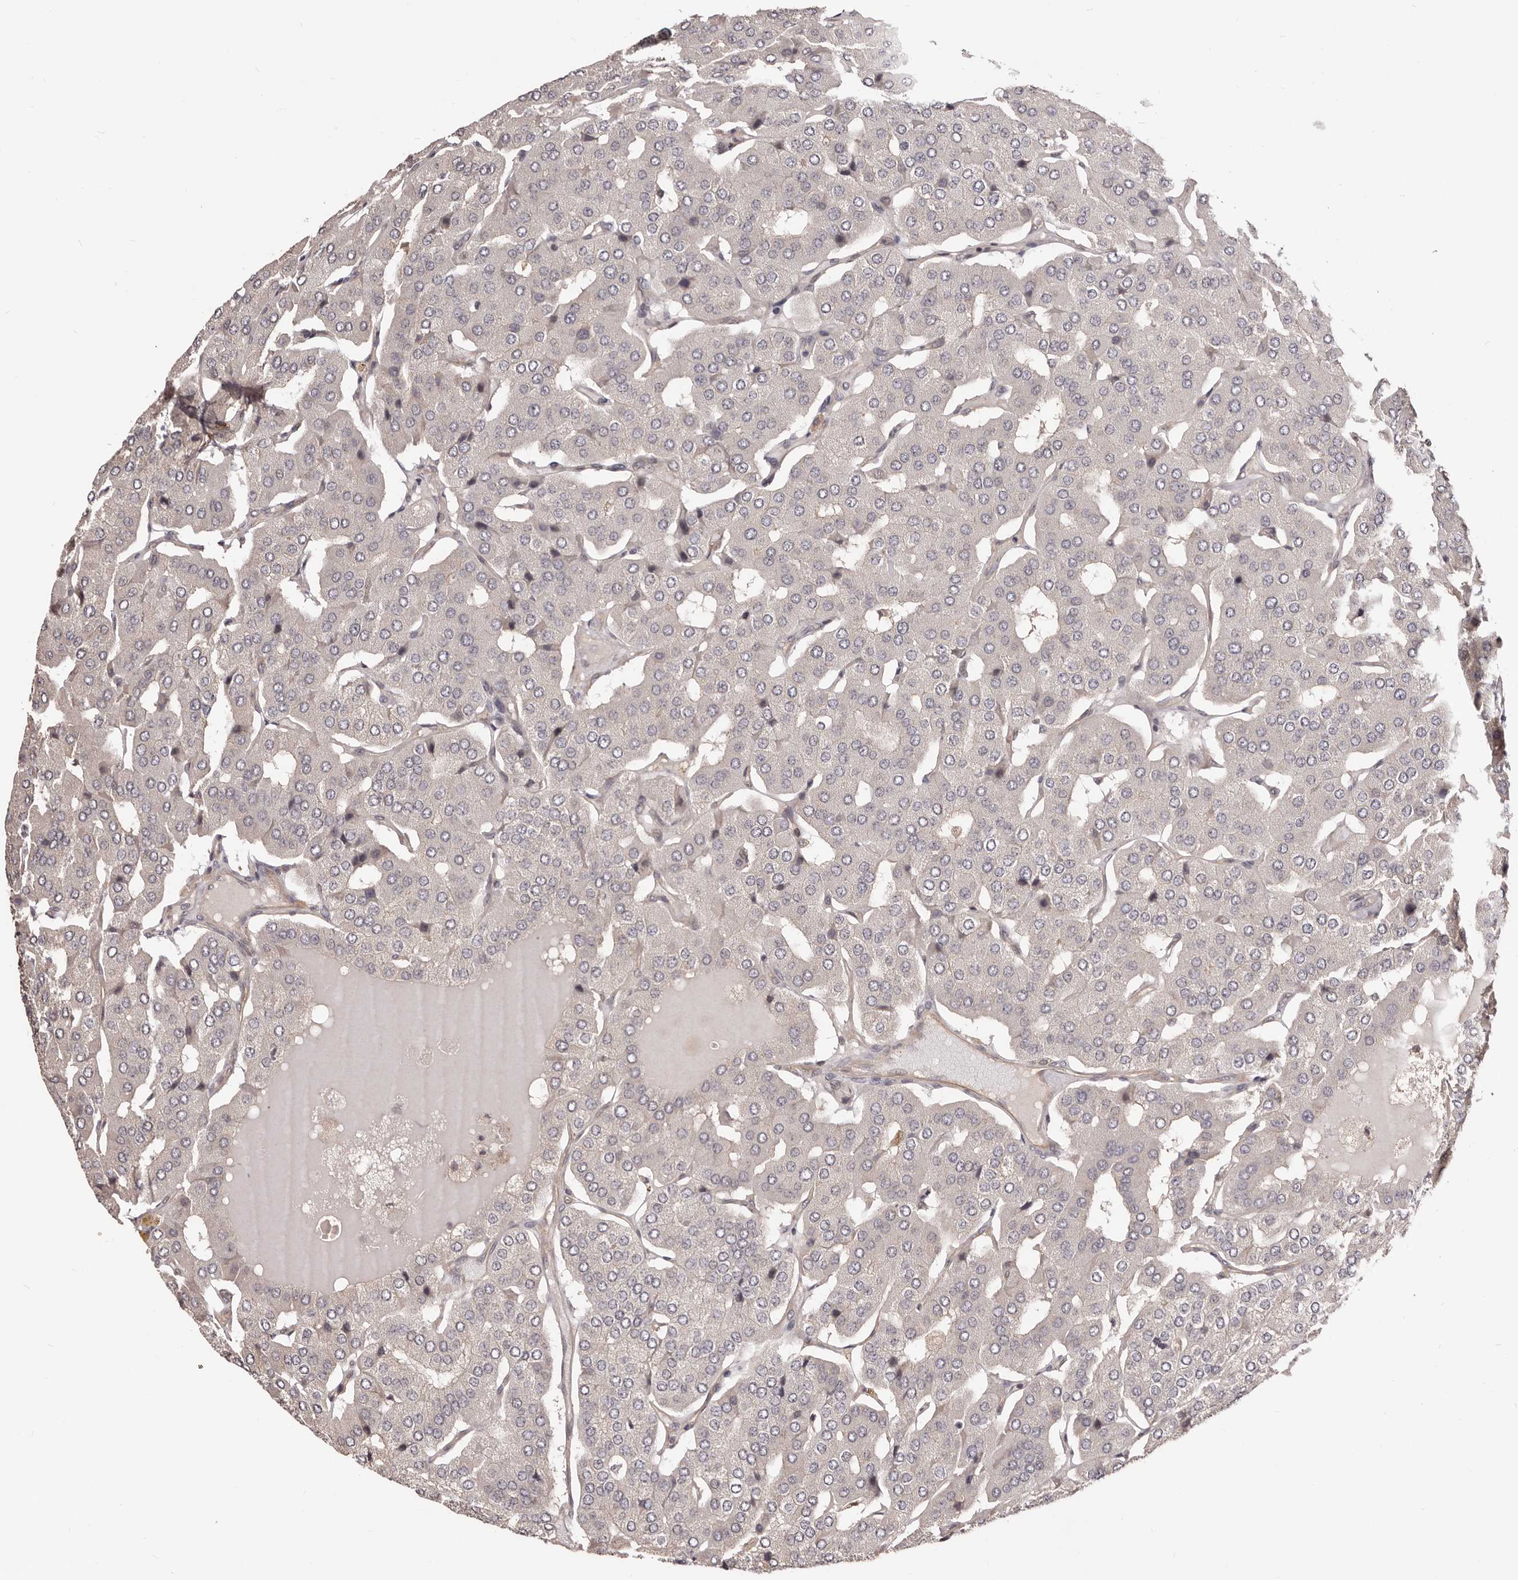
{"staining": {"intensity": "negative", "quantity": "none", "location": "none"}, "tissue": "parathyroid gland", "cell_type": "Glandular cells", "image_type": "normal", "snomed": [{"axis": "morphology", "description": "Normal tissue, NOS"}, {"axis": "morphology", "description": "Adenoma, NOS"}, {"axis": "topography", "description": "Parathyroid gland"}], "caption": "Parathyroid gland stained for a protein using immunohistochemistry (IHC) exhibits no expression glandular cells.", "gene": "NOL12", "patient": {"sex": "female", "age": 86}}